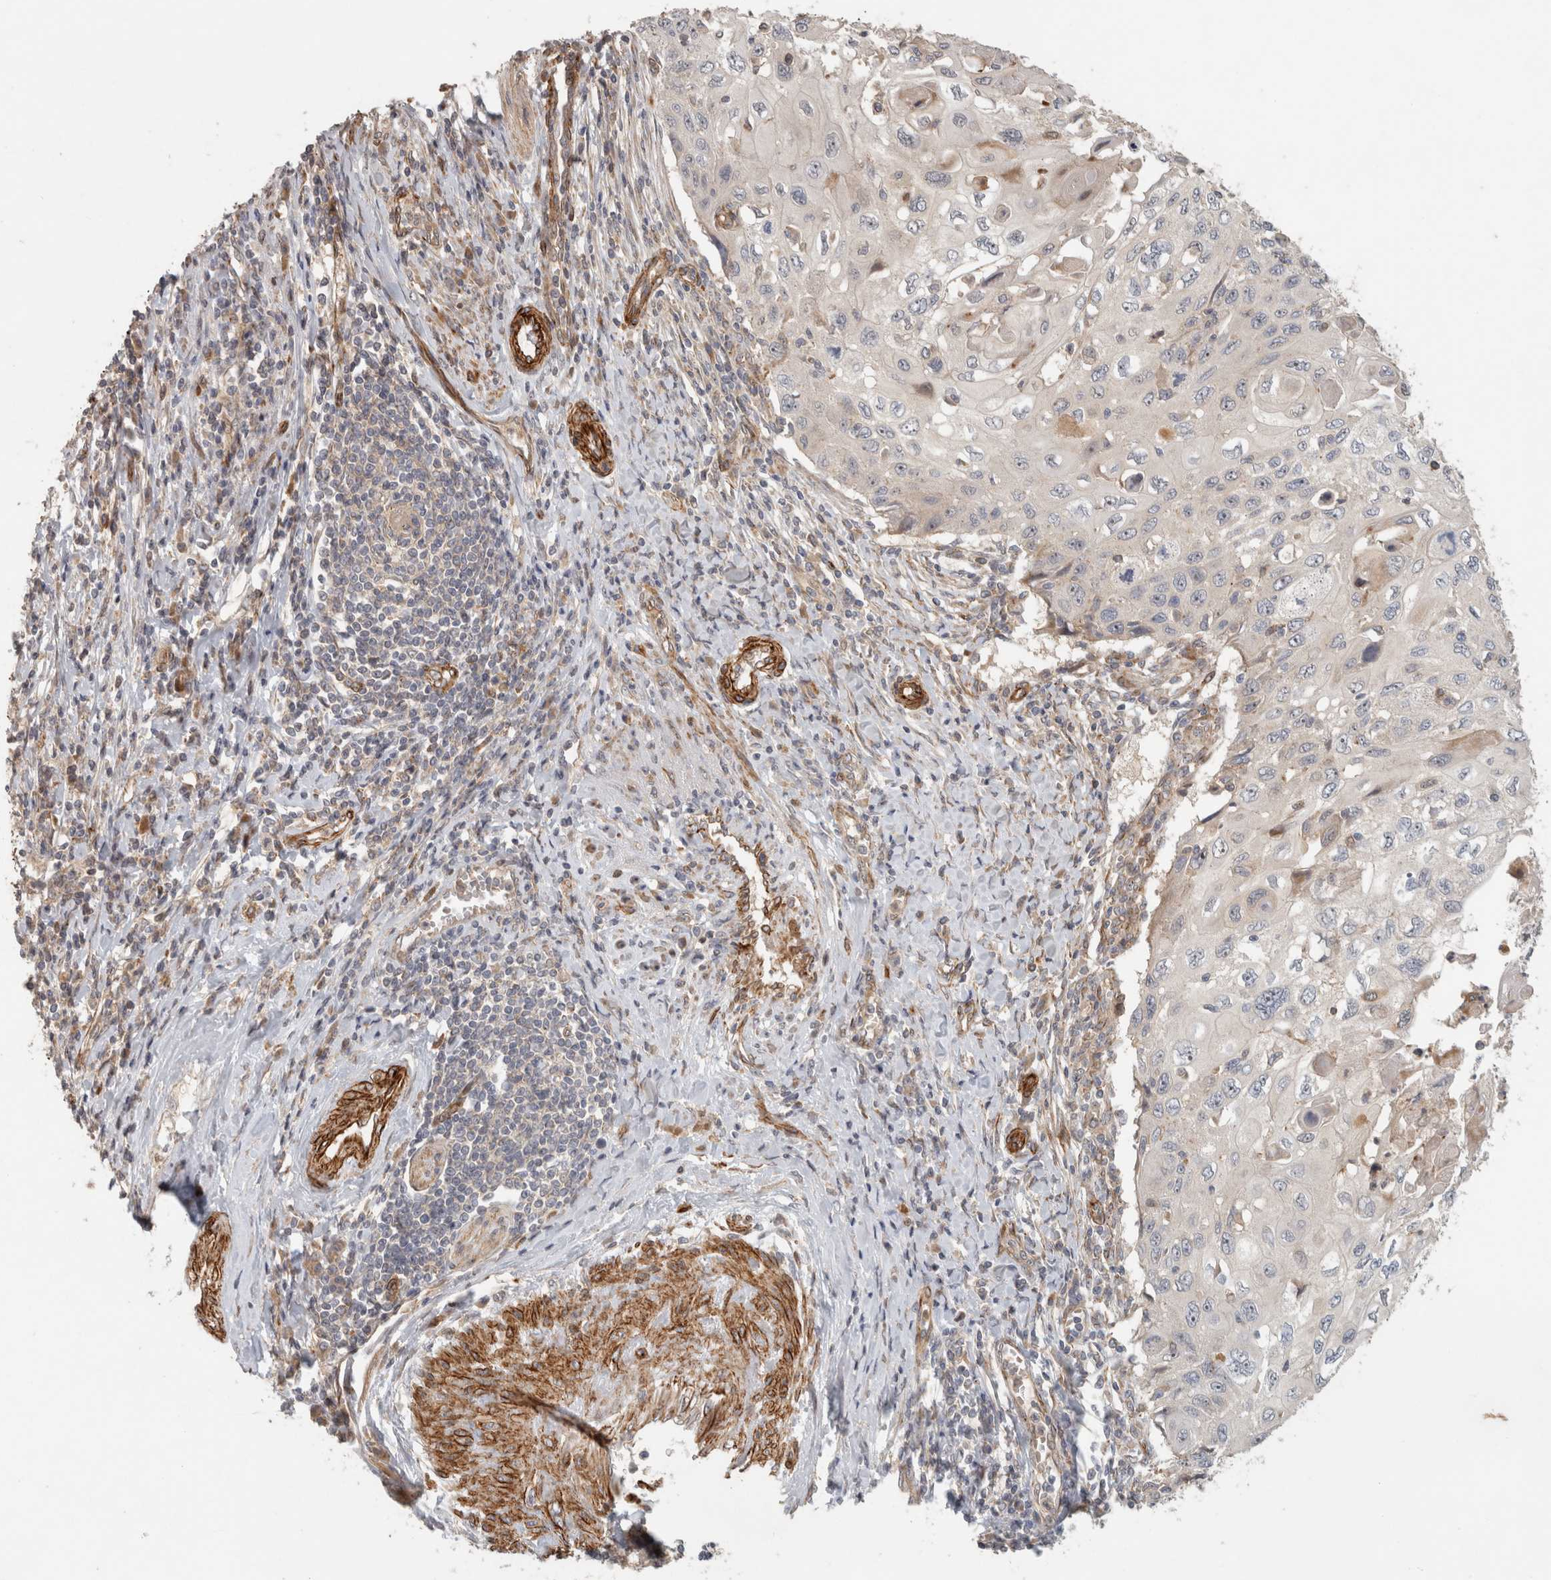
{"staining": {"intensity": "negative", "quantity": "none", "location": "none"}, "tissue": "cervical cancer", "cell_type": "Tumor cells", "image_type": "cancer", "snomed": [{"axis": "morphology", "description": "Squamous cell carcinoma, NOS"}, {"axis": "topography", "description": "Cervix"}], "caption": "This is a photomicrograph of immunohistochemistry staining of squamous cell carcinoma (cervical), which shows no staining in tumor cells.", "gene": "SIPA1L2", "patient": {"sex": "female", "age": 70}}